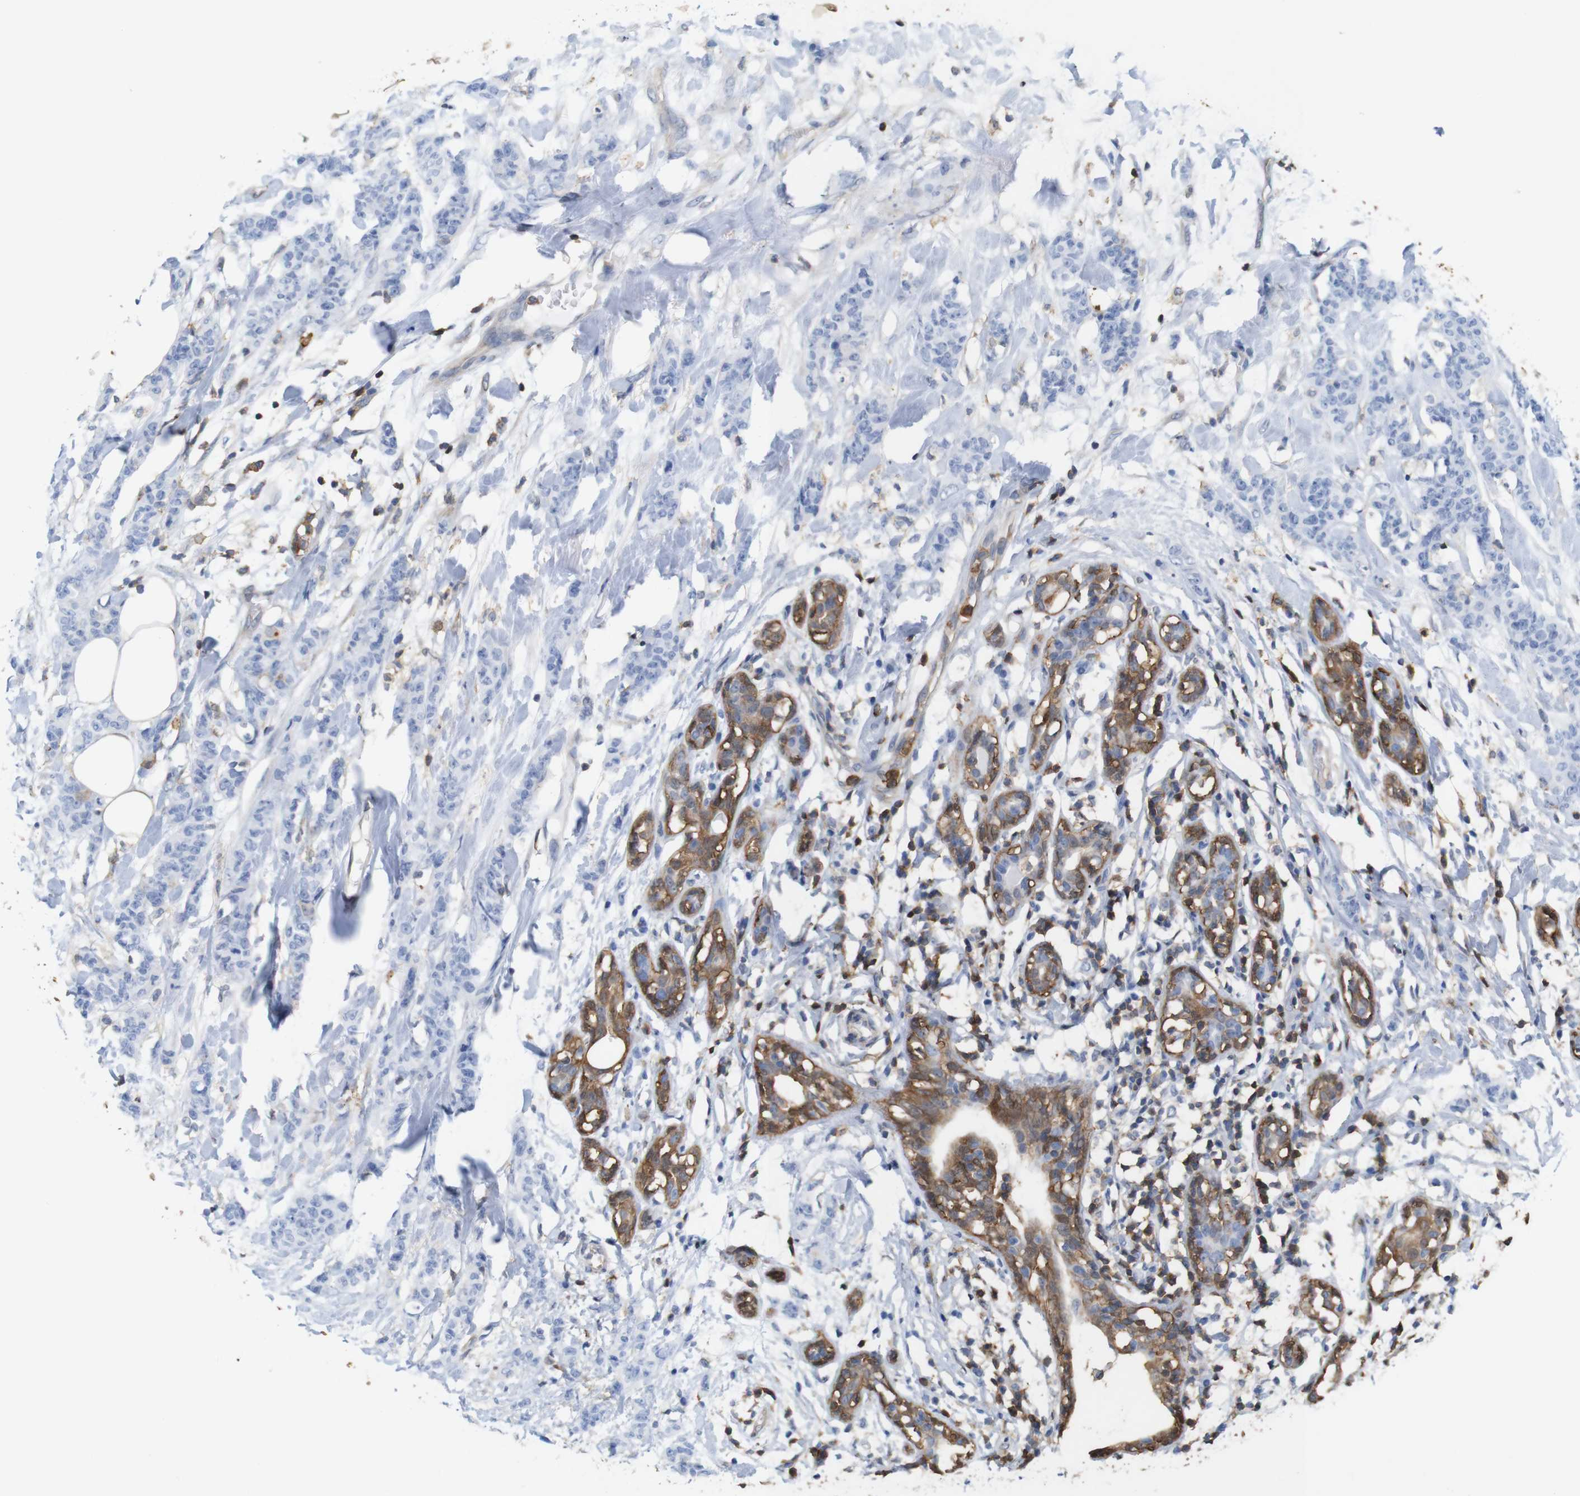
{"staining": {"intensity": "negative", "quantity": "none", "location": "none"}, "tissue": "breast cancer", "cell_type": "Tumor cells", "image_type": "cancer", "snomed": [{"axis": "morphology", "description": "Normal tissue, NOS"}, {"axis": "morphology", "description": "Duct carcinoma"}, {"axis": "topography", "description": "Breast"}], "caption": "Immunohistochemical staining of breast invasive ductal carcinoma shows no significant staining in tumor cells. (Immunohistochemistry (ihc), brightfield microscopy, high magnification).", "gene": "ANXA1", "patient": {"sex": "female", "age": 40}}